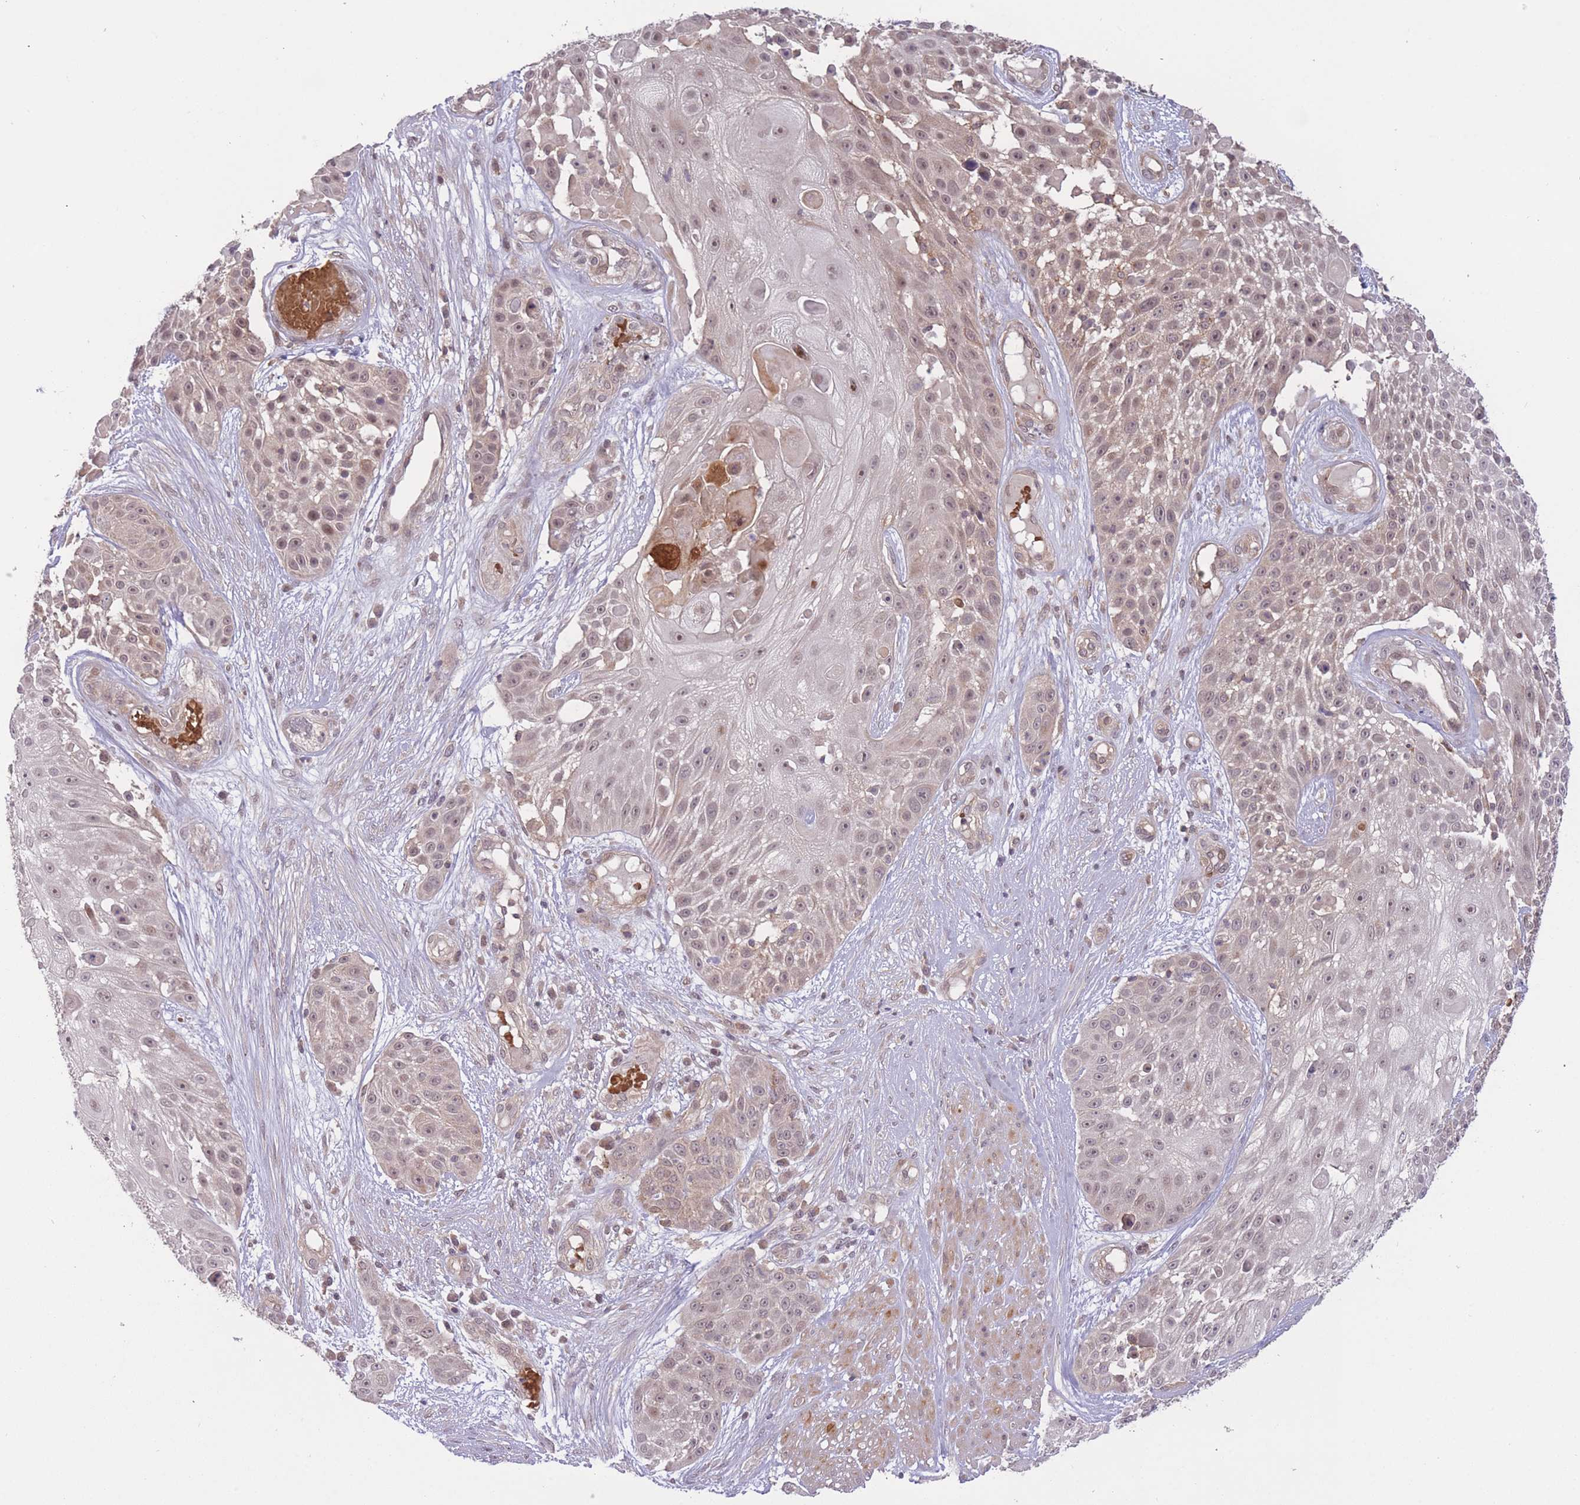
{"staining": {"intensity": "weak", "quantity": "25%-75%", "location": "cytoplasmic/membranous,nuclear"}, "tissue": "skin cancer", "cell_type": "Tumor cells", "image_type": "cancer", "snomed": [{"axis": "morphology", "description": "Squamous cell carcinoma, NOS"}, {"axis": "topography", "description": "Skin"}], "caption": "Tumor cells demonstrate low levels of weak cytoplasmic/membranous and nuclear staining in approximately 25%-75% of cells in human skin cancer. The protein is stained brown, and the nuclei are stained in blue (DAB IHC with brightfield microscopy, high magnification).", "gene": "FUT5", "patient": {"sex": "female", "age": 86}}